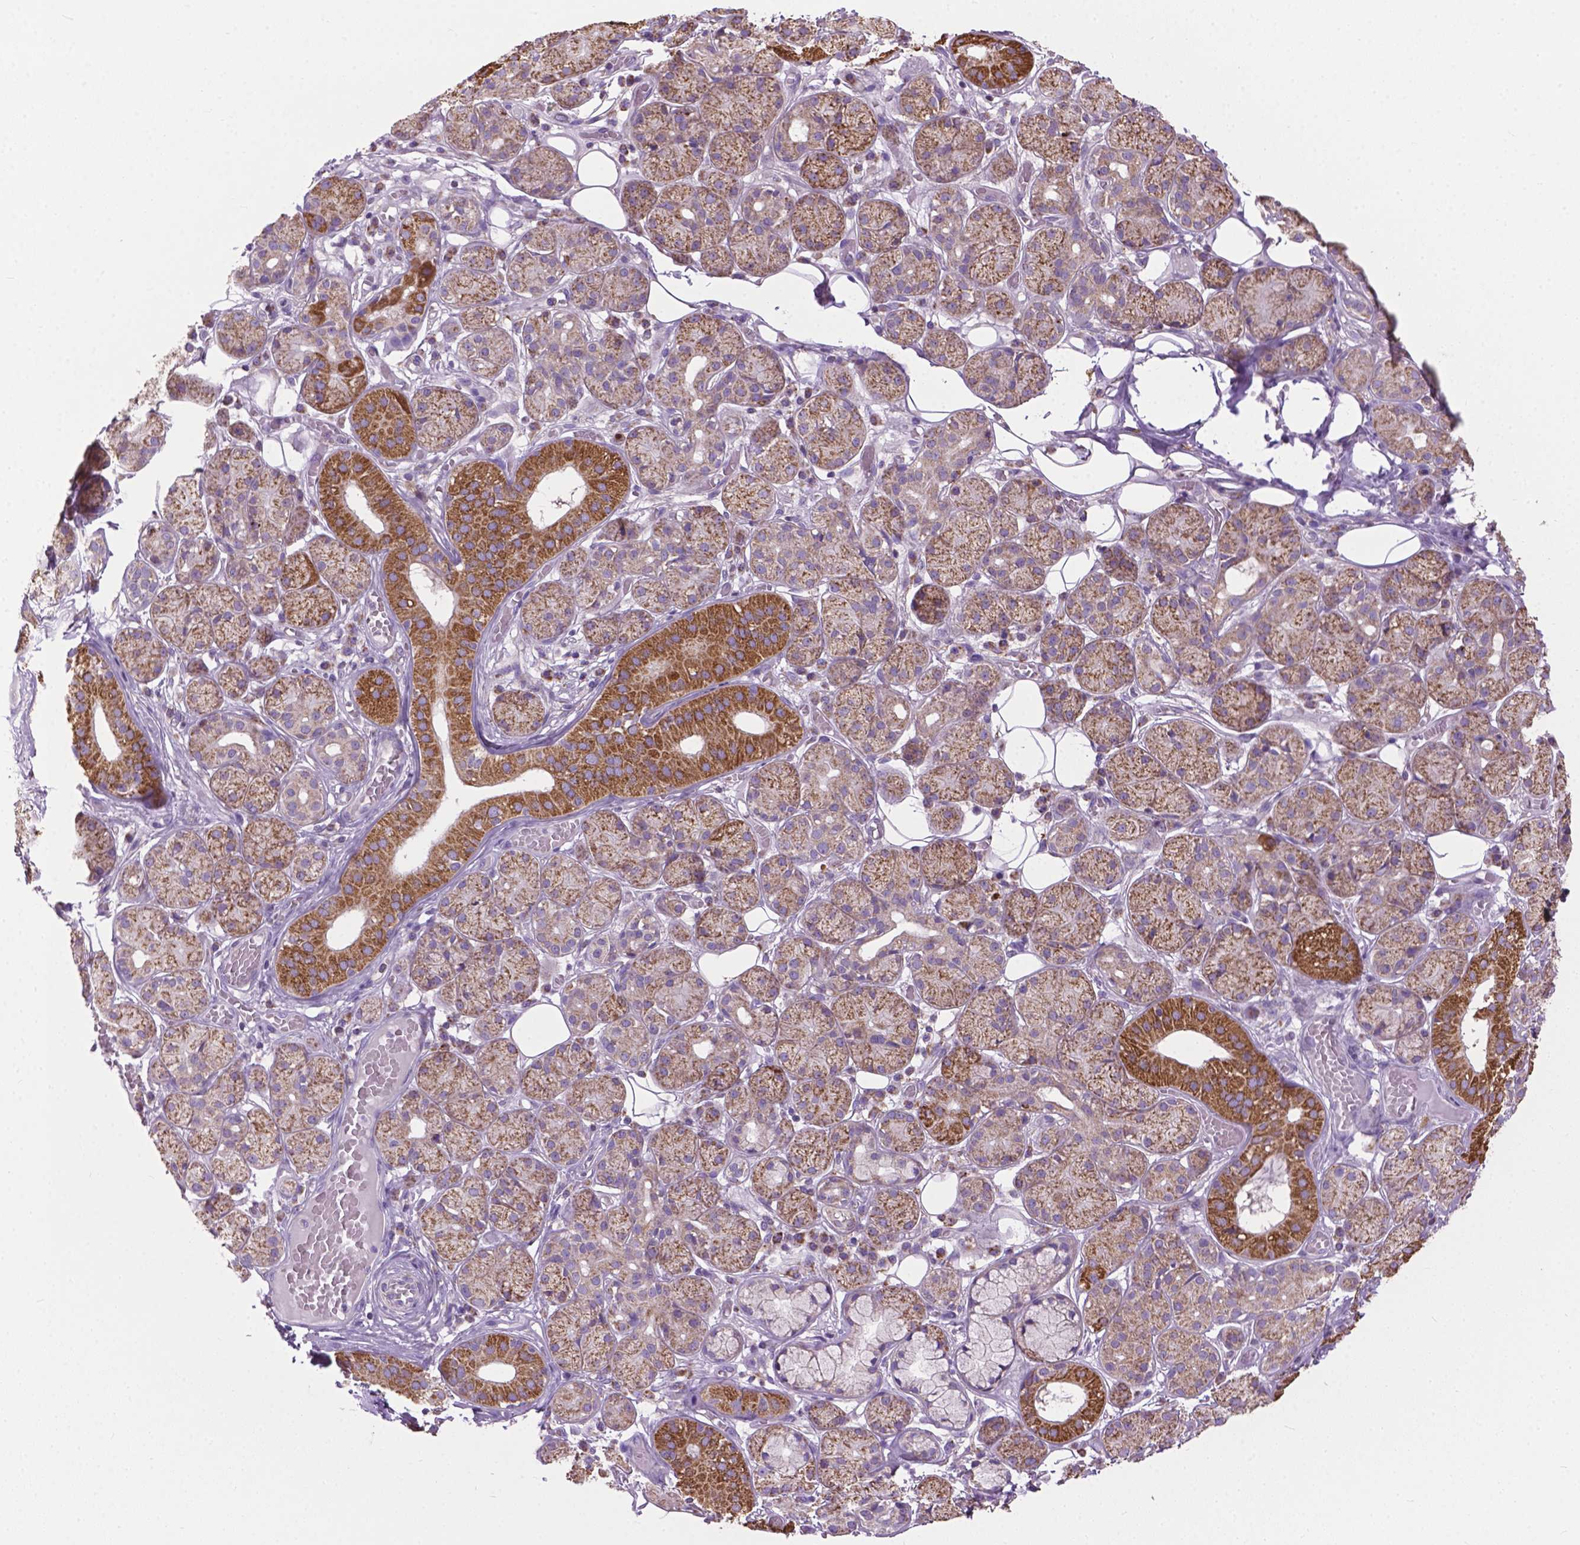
{"staining": {"intensity": "strong", "quantity": ">75%", "location": "cytoplasmic/membranous"}, "tissue": "salivary gland", "cell_type": "Glandular cells", "image_type": "normal", "snomed": [{"axis": "morphology", "description": "Normal tissue, NOS"}, {"axis": "topography", "description": "Salivary gland"}, {"axis": "topography", "description": "Peripheral nerve tissue"}], "caption": "Immunohistochemical staining of unremarkable human salivary gland displays high levels of strong cytoplasmic/membranous positivity in about >75% of glandular cells. (DAB IHC with brightfield microscopy, high magnification).", "gene": "VDAC1", "patient": {"sex": "male", "age": 71}}